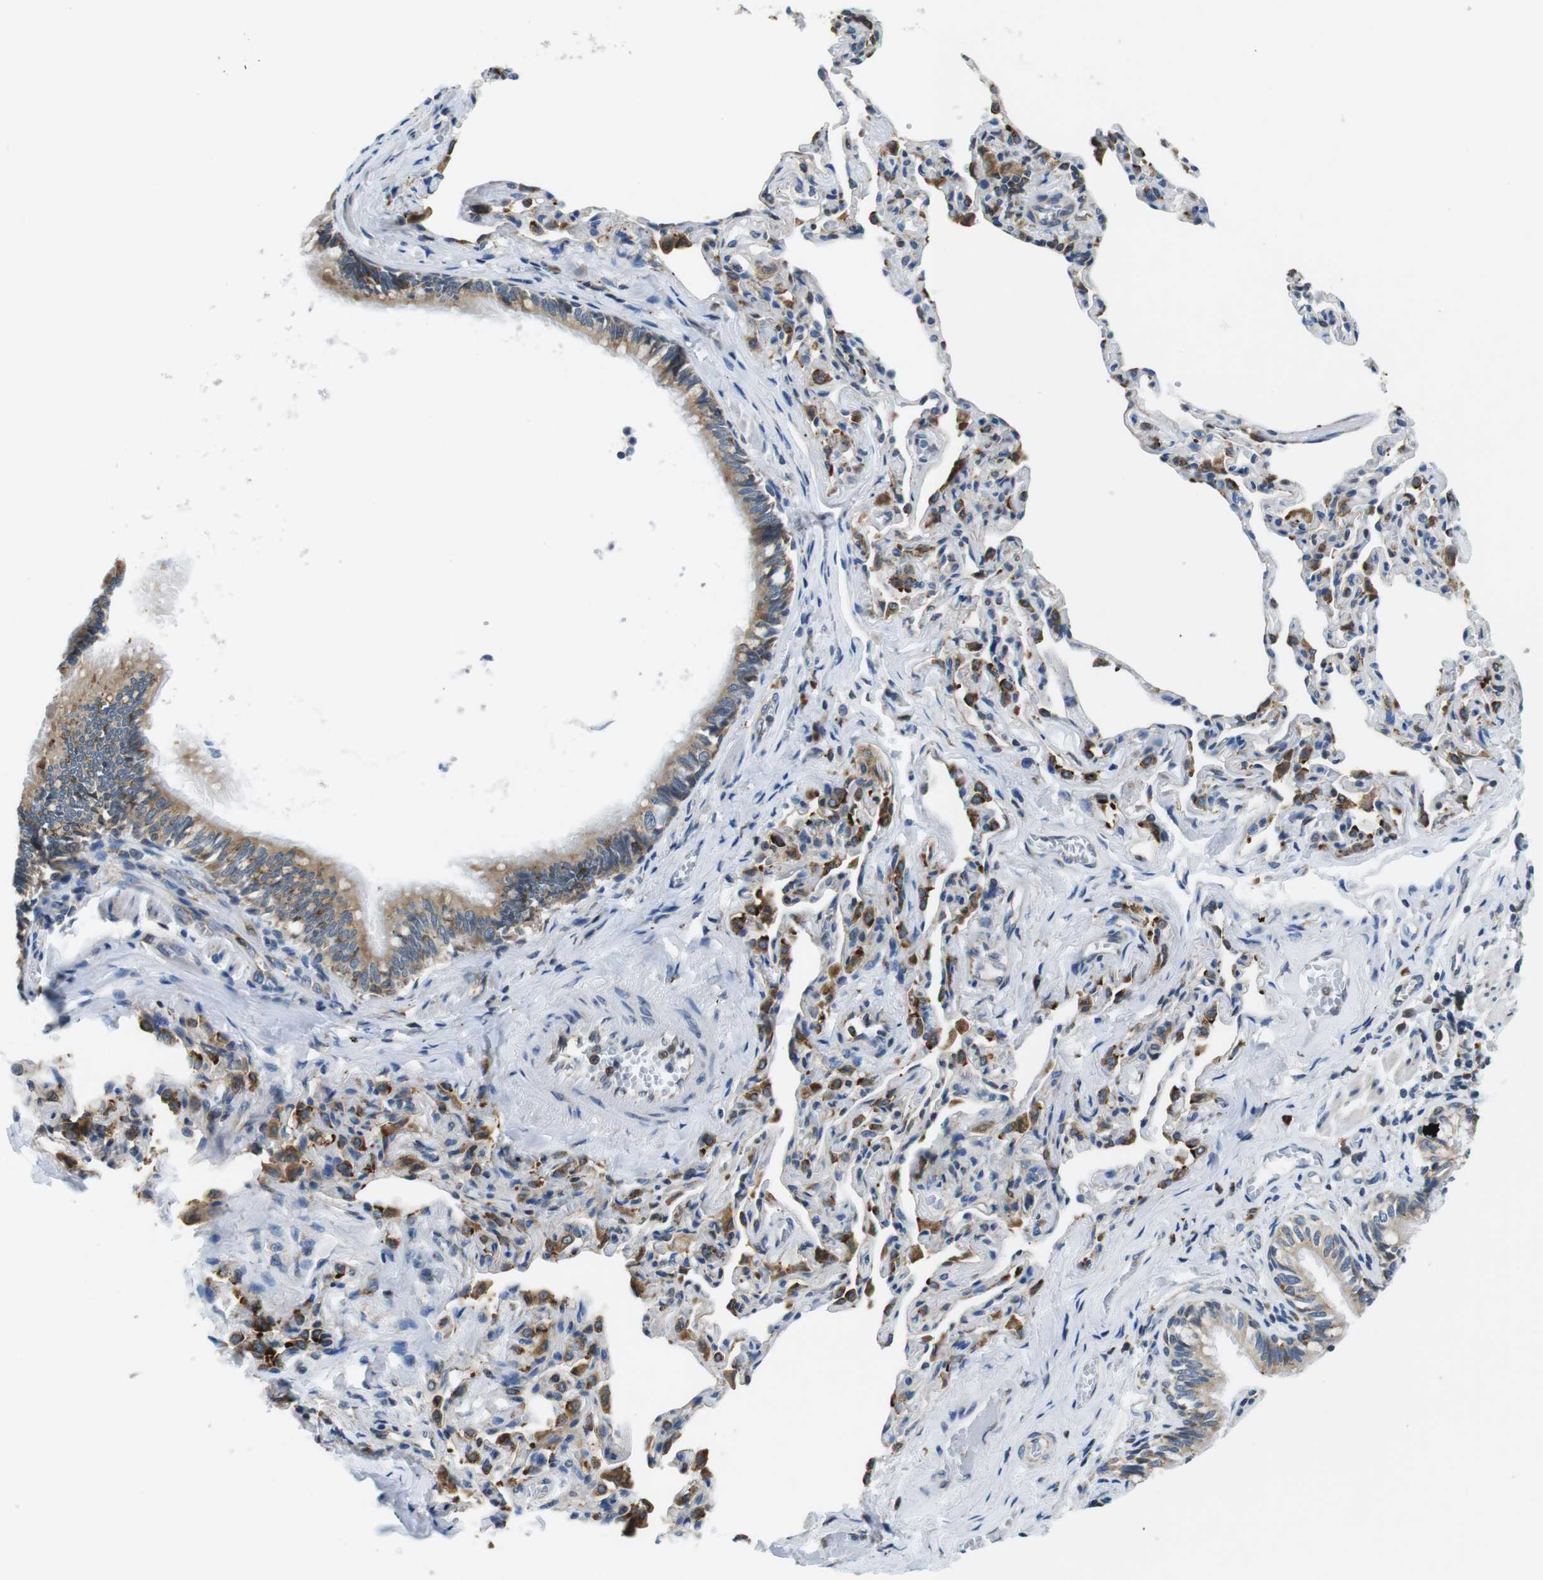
{"staining": {"intensity": "moderate", "quantity": ">75%", "location": "cytoplasmic/membranous"}, "tissue": "bronchus", "cell_type": "Respiratory epithelial cells", "image_type": "normal", "snomed": [{"axis": "morphology", "description": "Normal tissue, NOS"}, {"axis": "topography", "description": "Bronchus"}, {"axis": "topography", "description": "Lung"}], "caption": "DAB immunohistochemical staining of benign bronchus displays moderate cytoplasmic/membranous protein staining in approximately >75% of respiratory epithelial cells. The protein is stained brown, and the nuclei are stained in blue (DAB IHC with brightfield microscopy, high magnification).", "gene": "UGGT1", "patient": {"sex": "male", "age": 64}}